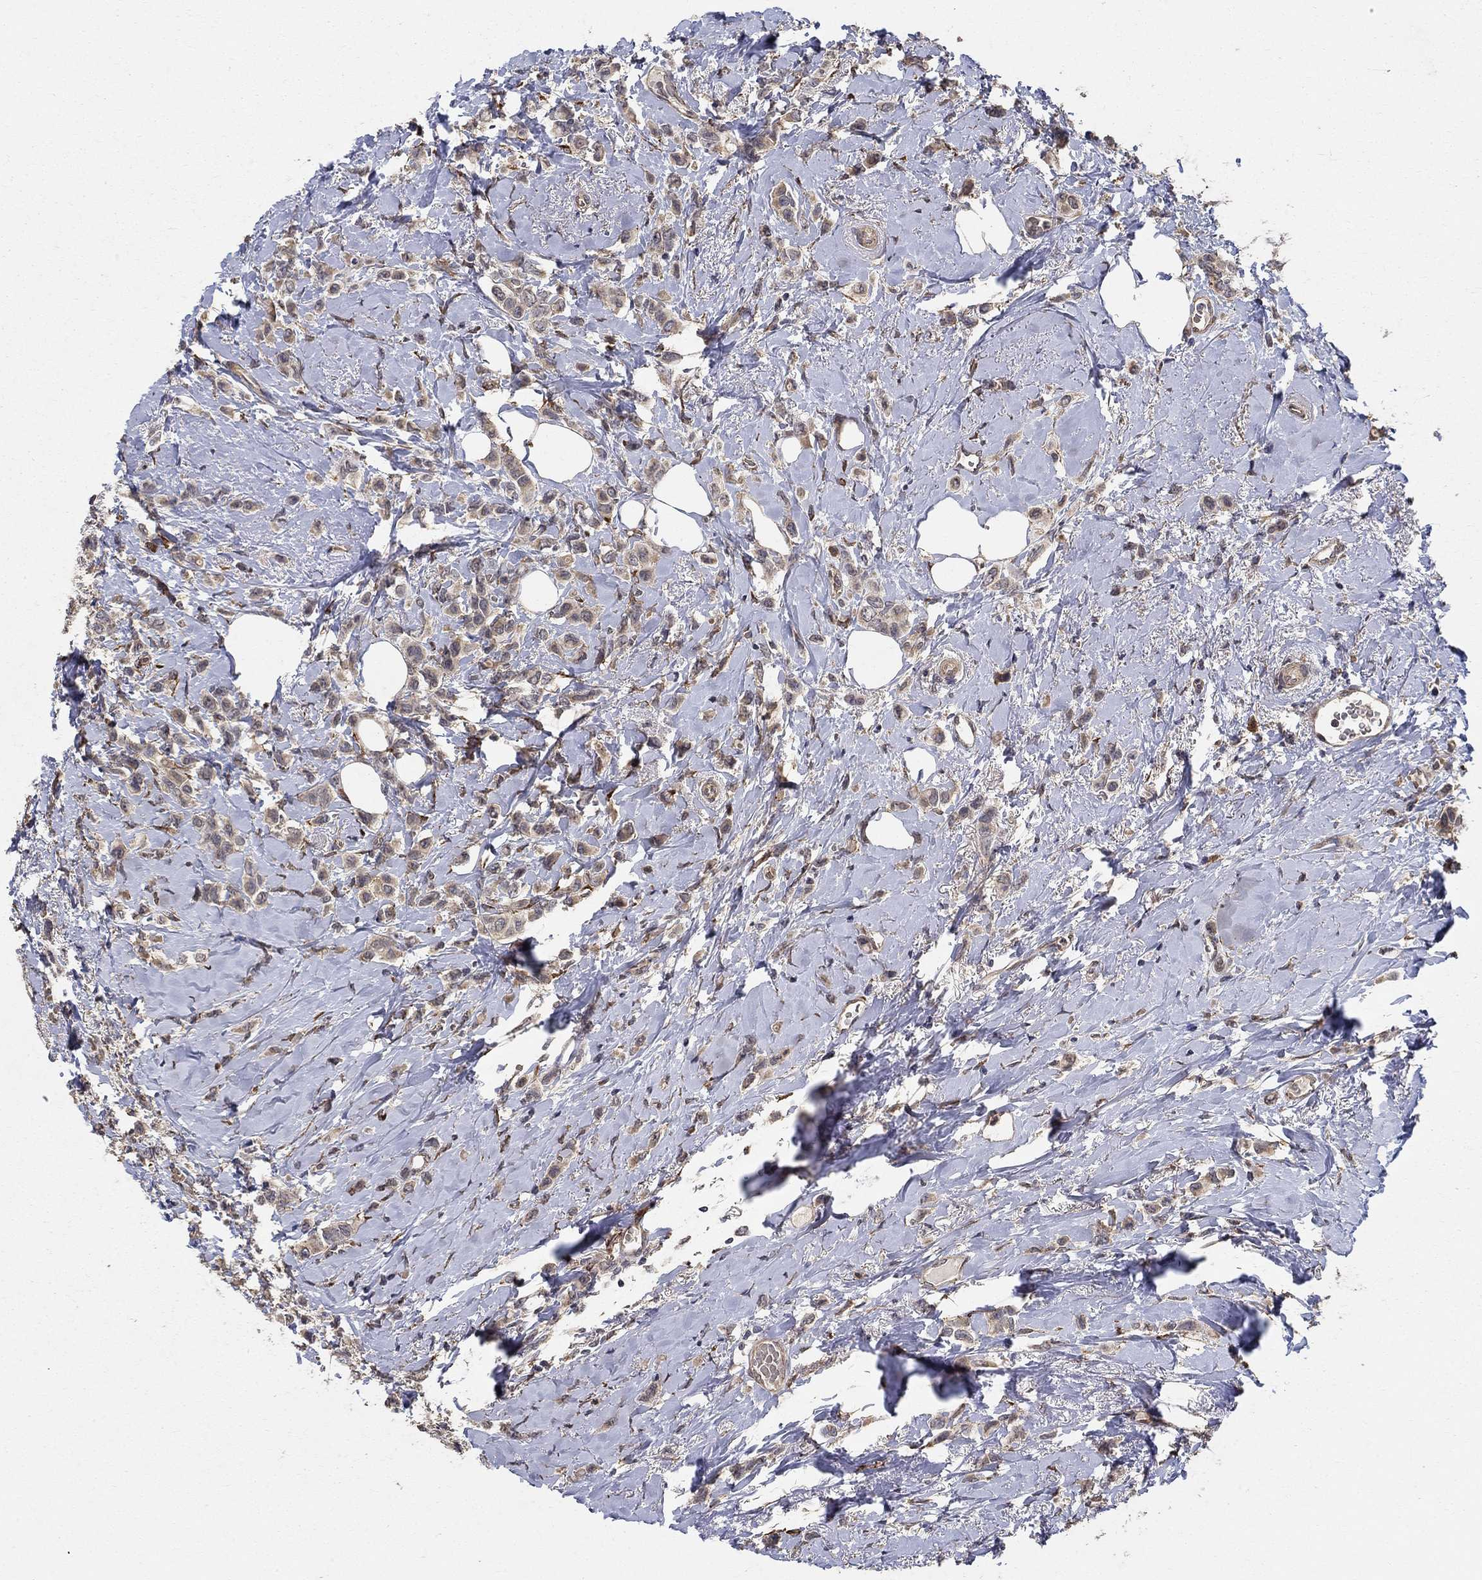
{"staining": {"intensity": "weak", "quantity": ">75%", "location": "cytoplasmic/membranous"}, "tissue": "breast cancer", "cell_type": "Tumor cells", "image_type": "cancer", "snomed": [{"axis": "morphology", "description": "Lobular carcinoma"}, {"axis": "topography", "description": "Breast"}], "caption": "Lobular carcinoma (breast) stained with DAB (3,3'-diaminobenzidine) immunohistochemistry (IHC) reveals low levels of weak cytoplasmic/membranous staining in about >75% of tumor cells. (DAB IHC, brown staining for protein, blue staining for nuclei).", "gene": "ZNF594", "patient": {"sex": "female", "age": 66}}